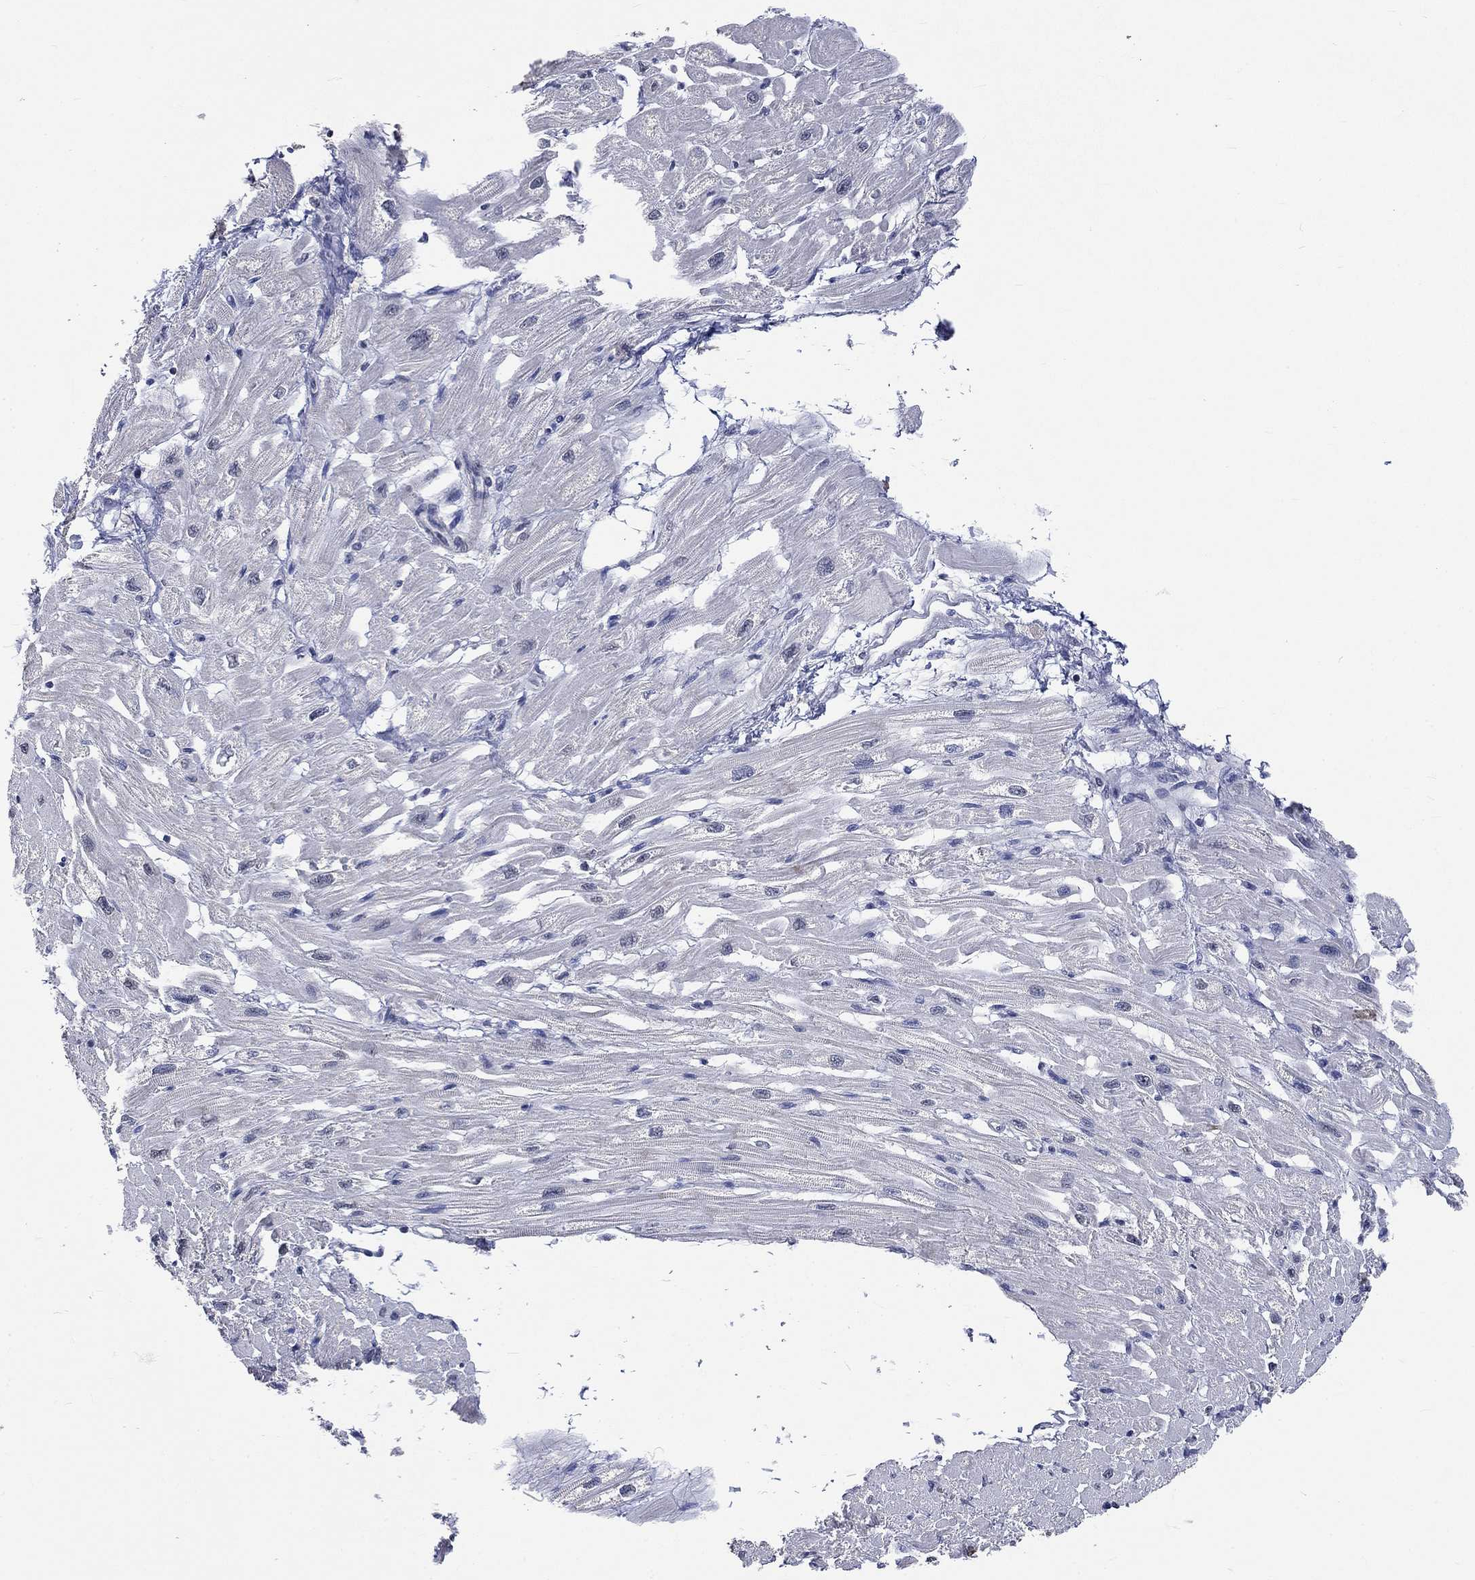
{"staining": {"intensity": "negative", "quantity": "none", "location": "none"}, "tissue": "heart muscle", "cell_type": "Cardiomyocytes", "image_type": "normal", "snomed": [{"axis": "morphology", "description": "Normal tissue, NOS"}, {"axis": "topography", "description": "Heart"}], "caption": "Immunohistochemistry (IHC) histopathology image of benign heart muscle: heart muscle stained with DAB (3,3'-diaminobenzidine) shows no significant protein staining in cardiomyocytes. Nuclei are stained in blue.", "gene": "ZBTB18", "patient": {"sex": "male", "age": 66}}